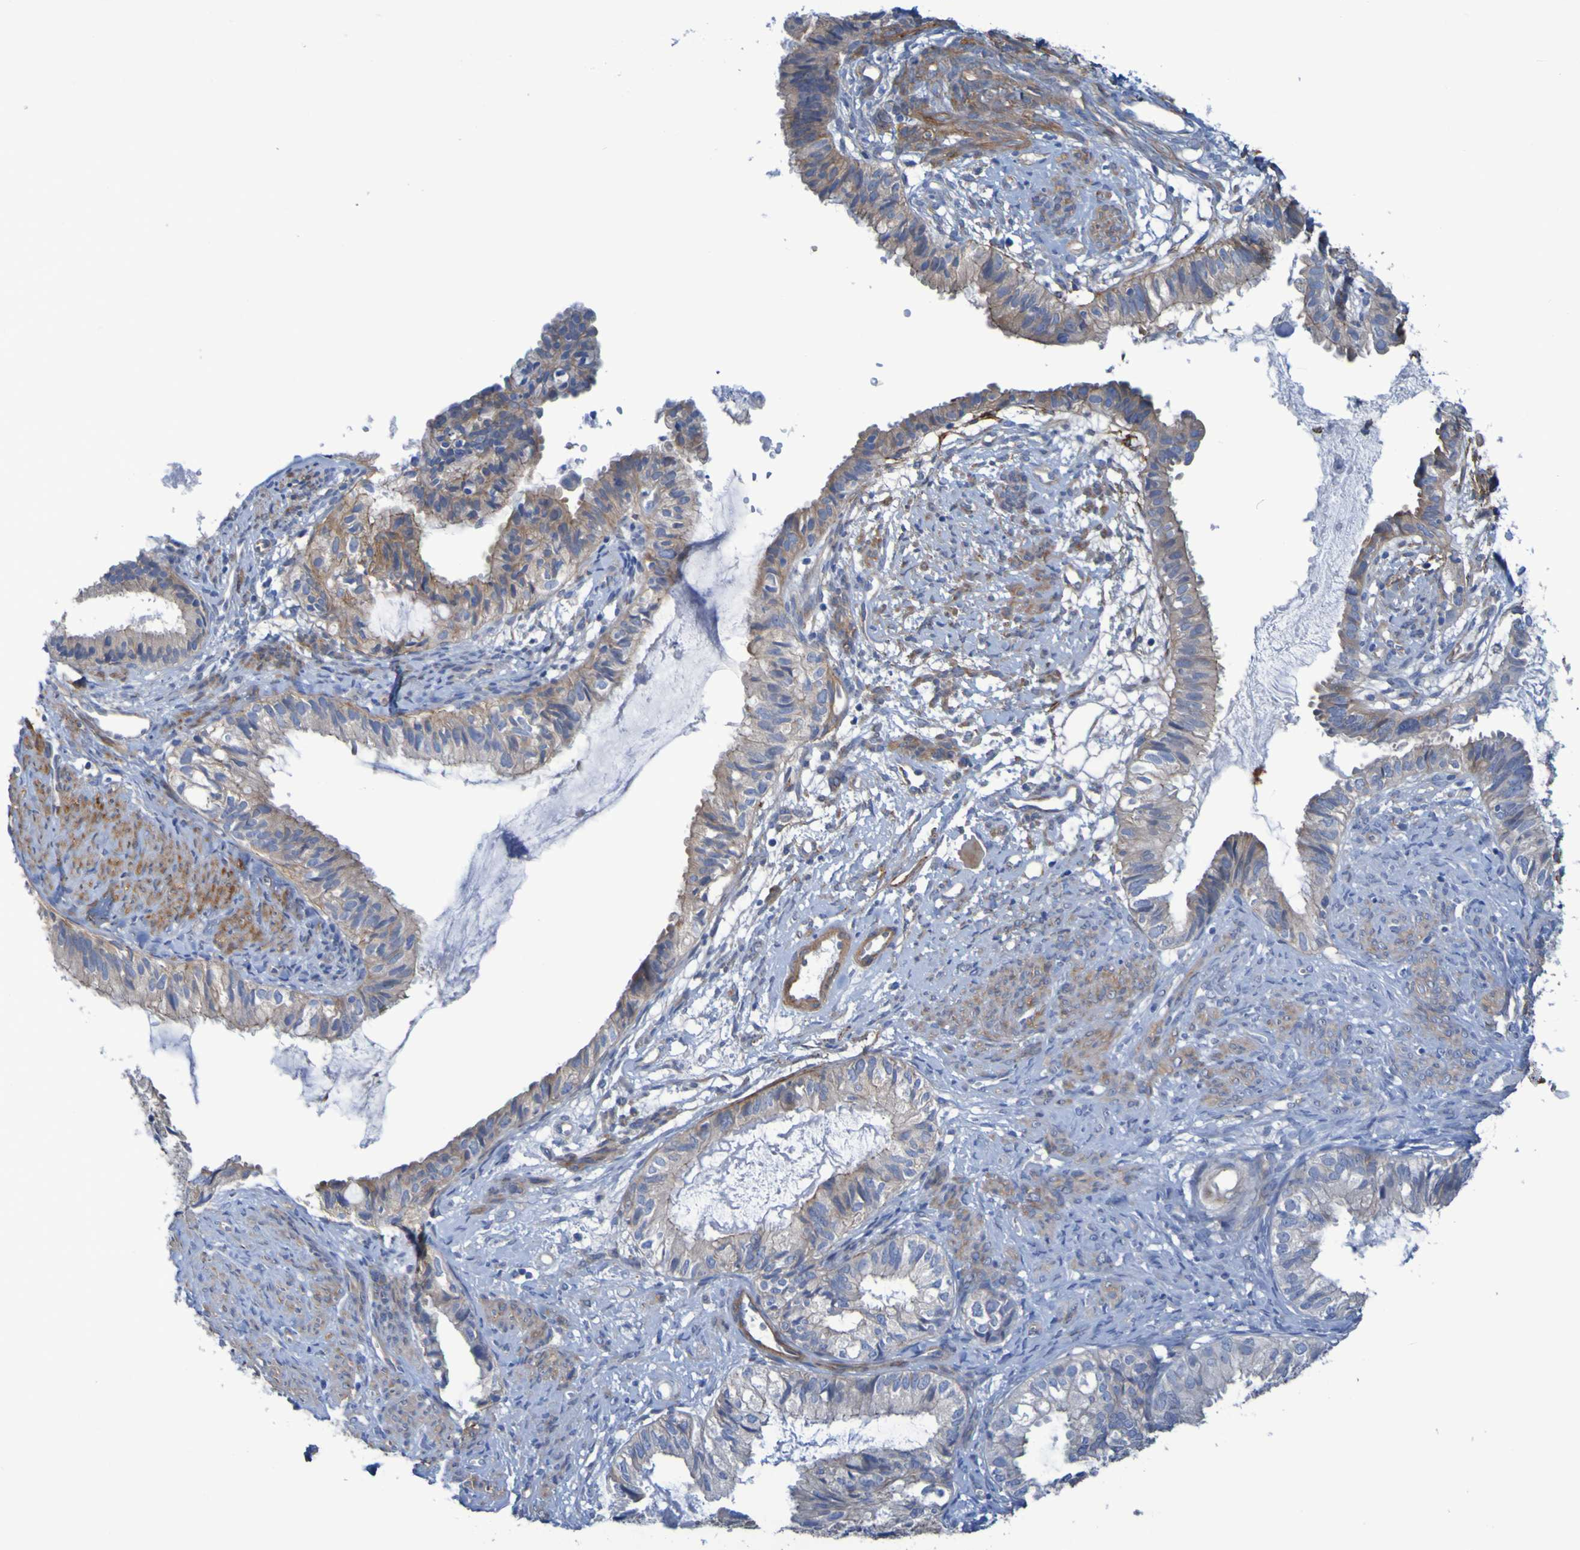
{"staining": {"intensity": "moderate", "quantity": "25%-75%", "location": "cytoplasmic/membranous"}, "tissue": "cervical cancer", "cell_type": "Tumor cells", "image_type": "cancer", "snomed": [{"axis": "morphology", "description": "Normal tissue, NOS"}, {"axis": "morphology", "description": "Adenocarcinoma, NOS"}, {"axis": "topography", "description": "Cervix"}, {"axis": "topography", "description": "Endometrium"}], "caption": "Adenocarcinoma (cervical) tissue exhibits moderate cytoplasmic/membranous staining in approximately 25%-75% of tumor cells", "gene": "LPP", "patient": {"sex": "female", "age": 86}}